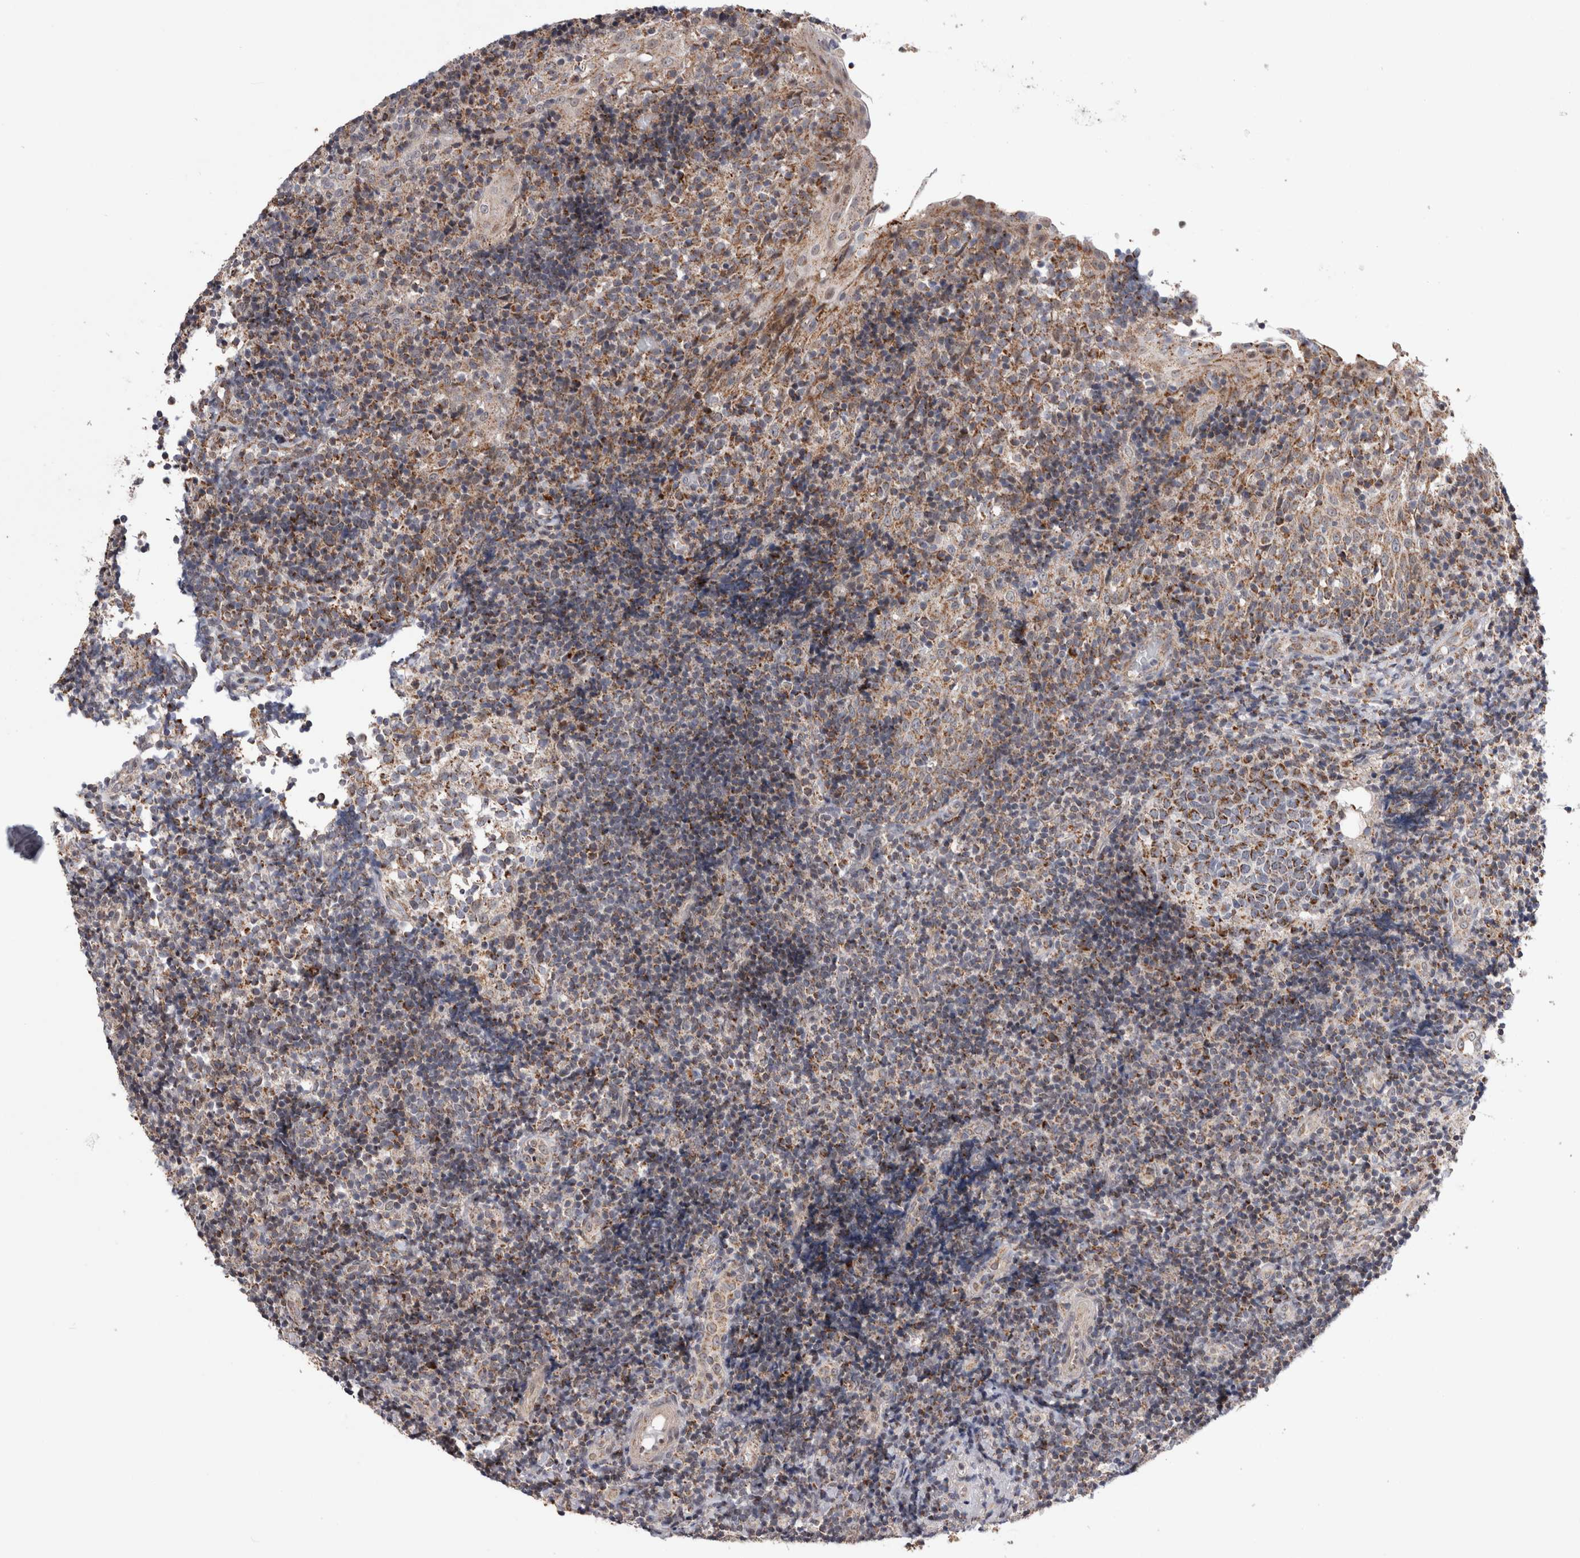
{"staining": {"intensity": "moderate", "quantity": ">75%", "location": "cytoplasmic/membranous"}, "tissue": "tonsil", "cell_type": "Germinal center cells", "image_type": "normal", "snomed": [{"axis": "morphology", "description": "Normal tissue, NOS"}, {"axis": "topography", "description": "Tonsil"}], "caption": "Immunohistochemistry of normal tonsil demonstrates medium levels of moderate cytoplasmic/membranous staining in about >75% of germinal center cells.", "gene": "MRPL37", "patient": {"sex": "female", "age": 40}}